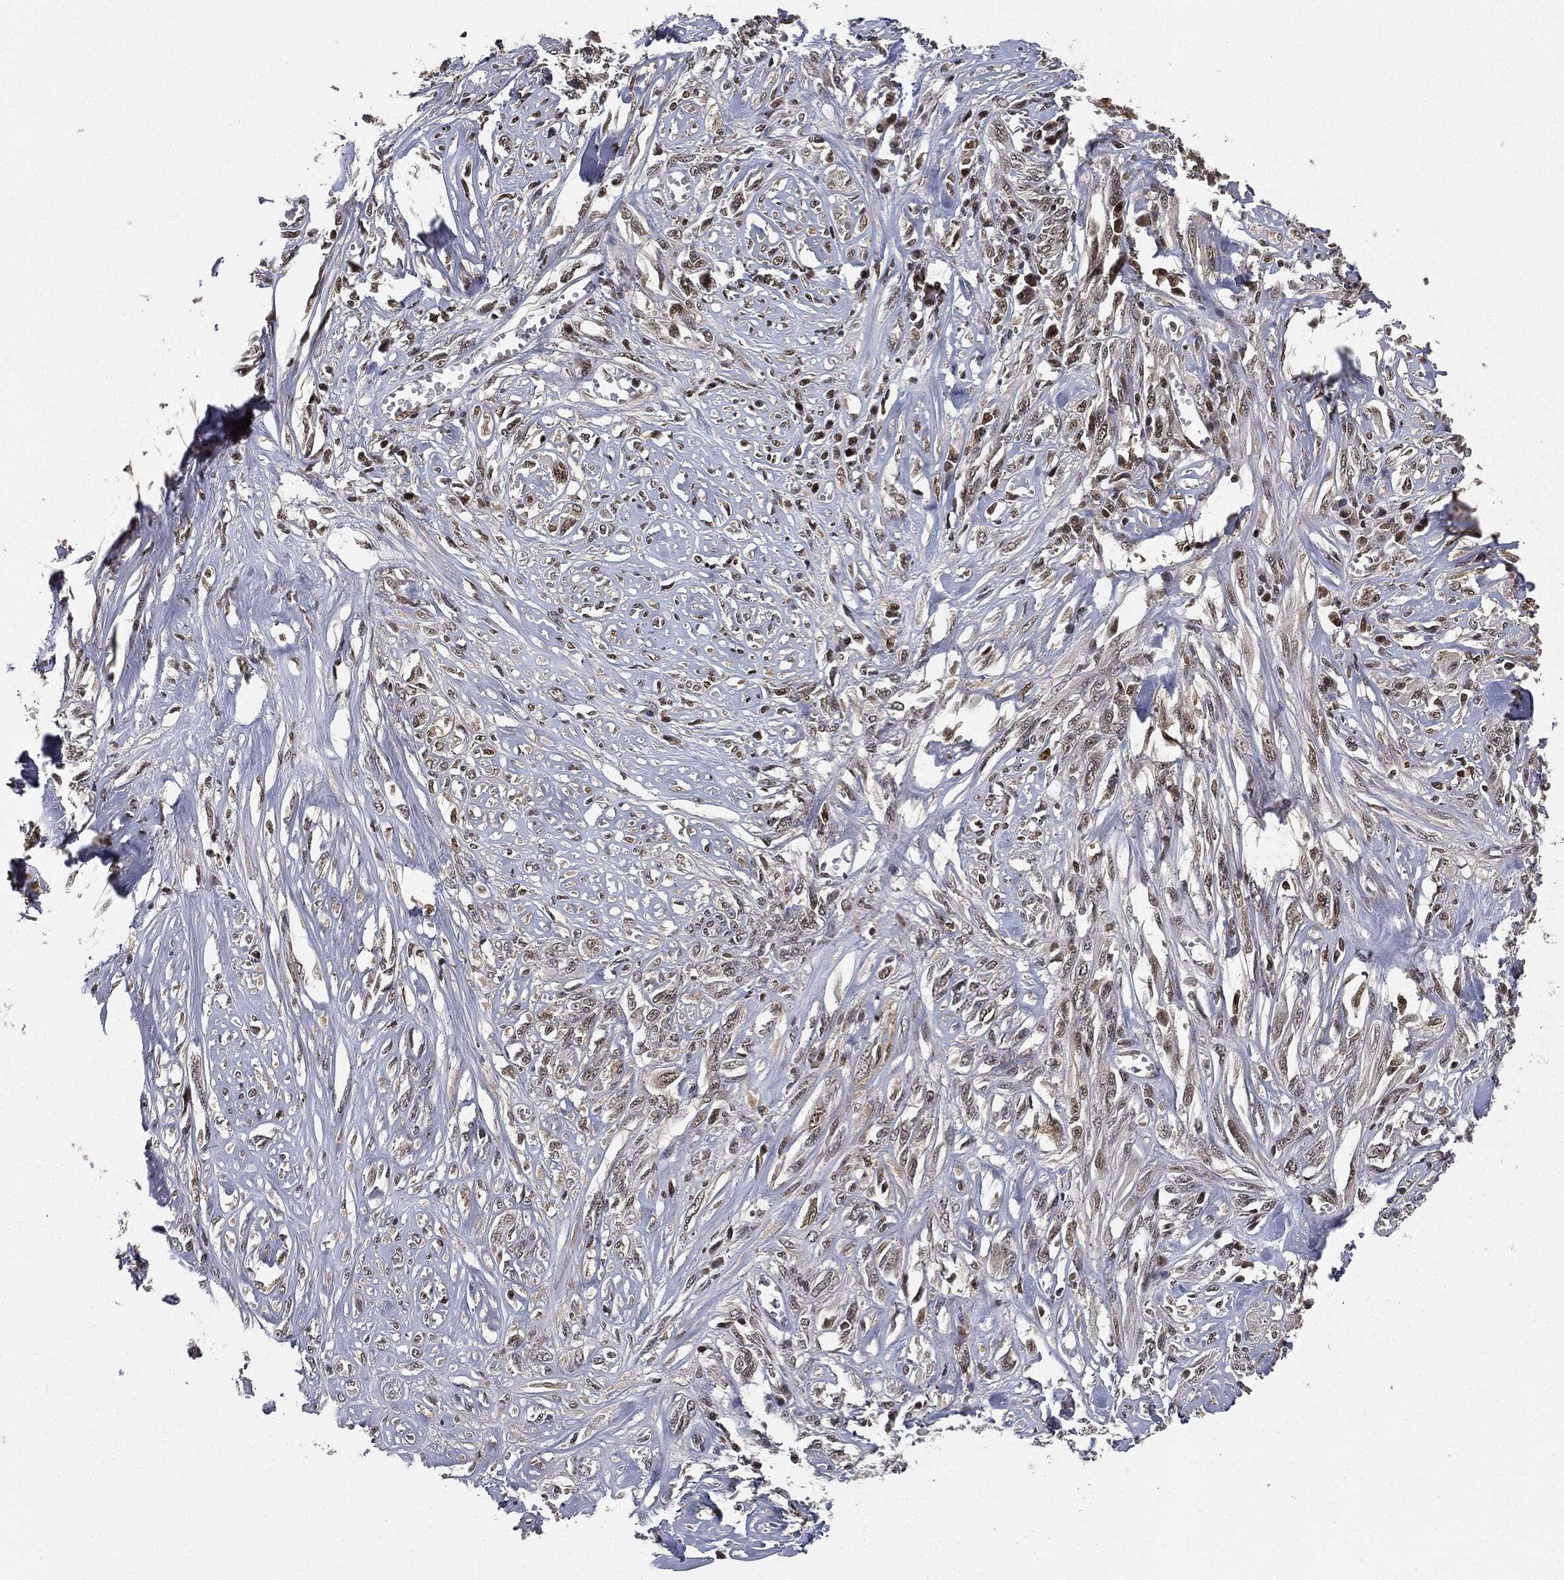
{"staining": {"intensity": "negative", "quantity": "none", "location": "none"}, "tissue": "melanoma", "cell_type": "Tumor cells", "image_type": "cancer", "snomed": [{"axis": "morphology", "description": "Malignant melanoma, NOS"}, {"axis": "topography", "description": "Skin"}], "caption": "Melanoma was stained to show a protein in brown. There is no significant staining in tumor cells. Brightfield microscopy of immunohistochemistry stained with DAB (3,3'-diaminobenzidine) (brown) and hematoxylin (blue), captured at high magnification.", "gene": "TBC1D22A", "patient": {"sex": "female", "age": 91}}